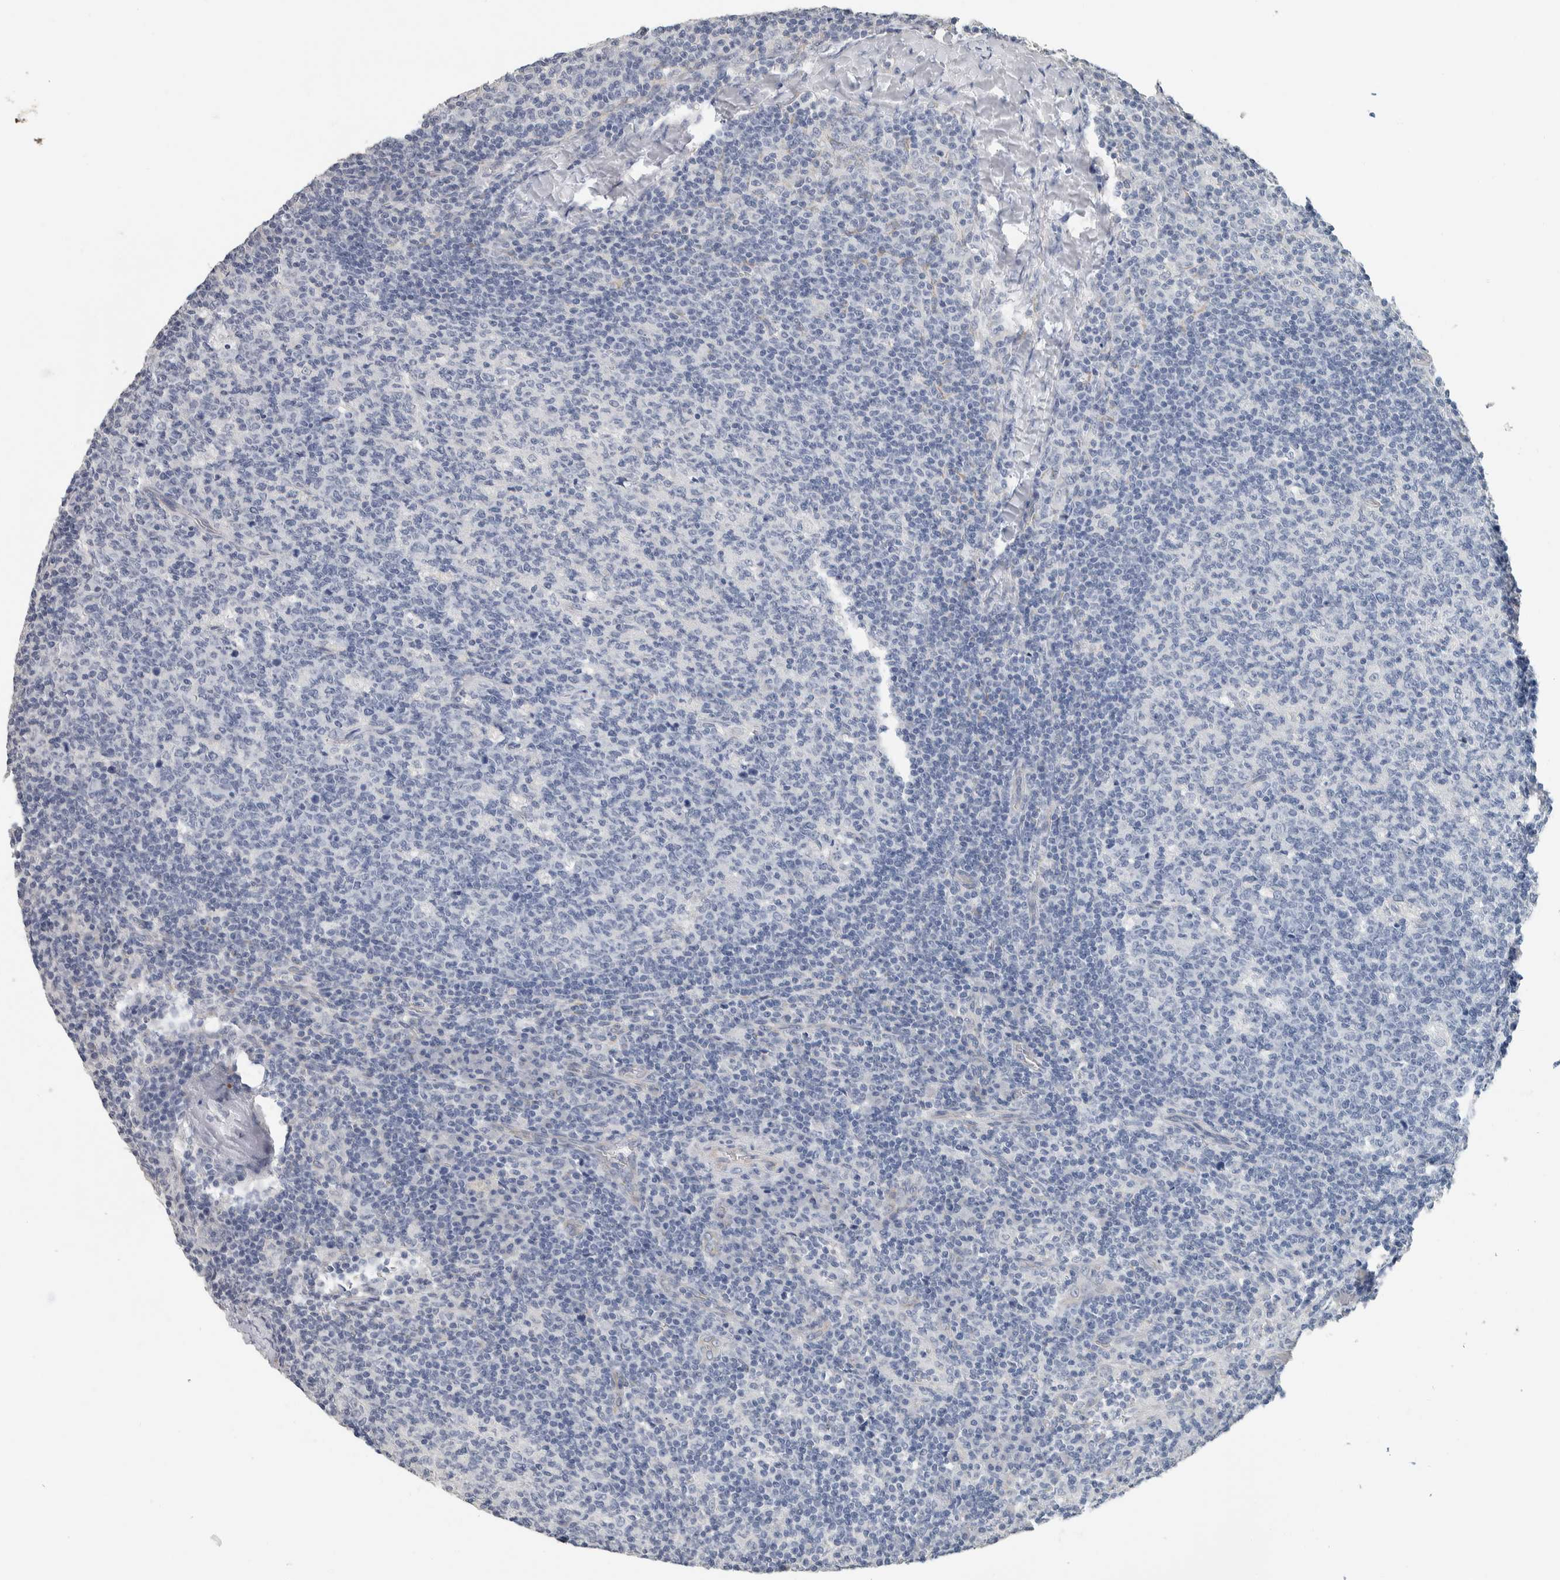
{"staining": {"intensity": "negative", "quantity": "none", "location": "none"}, "tissue": "lymph node", "cell_type": "Germinal center cells", "image_type": "normal", "snomed": [{"axis": "morphology", "description": "Normal tissue, NOS"}, {"axis": "morphology", "description": "Inflammation, NOS"}, {"axis": "topography", "description": "Lymph node"}], "caption": "An image of lymph node stained for a protein demonstrates no brown staining in germinal center cells. (Brightfield microscopy of DAB (3,3'-diaminobenzidine) immunohistochemistry (IHC) at high magnification).", "gene": "NEFM", "patient": {"sex": "male", "age": 55}}